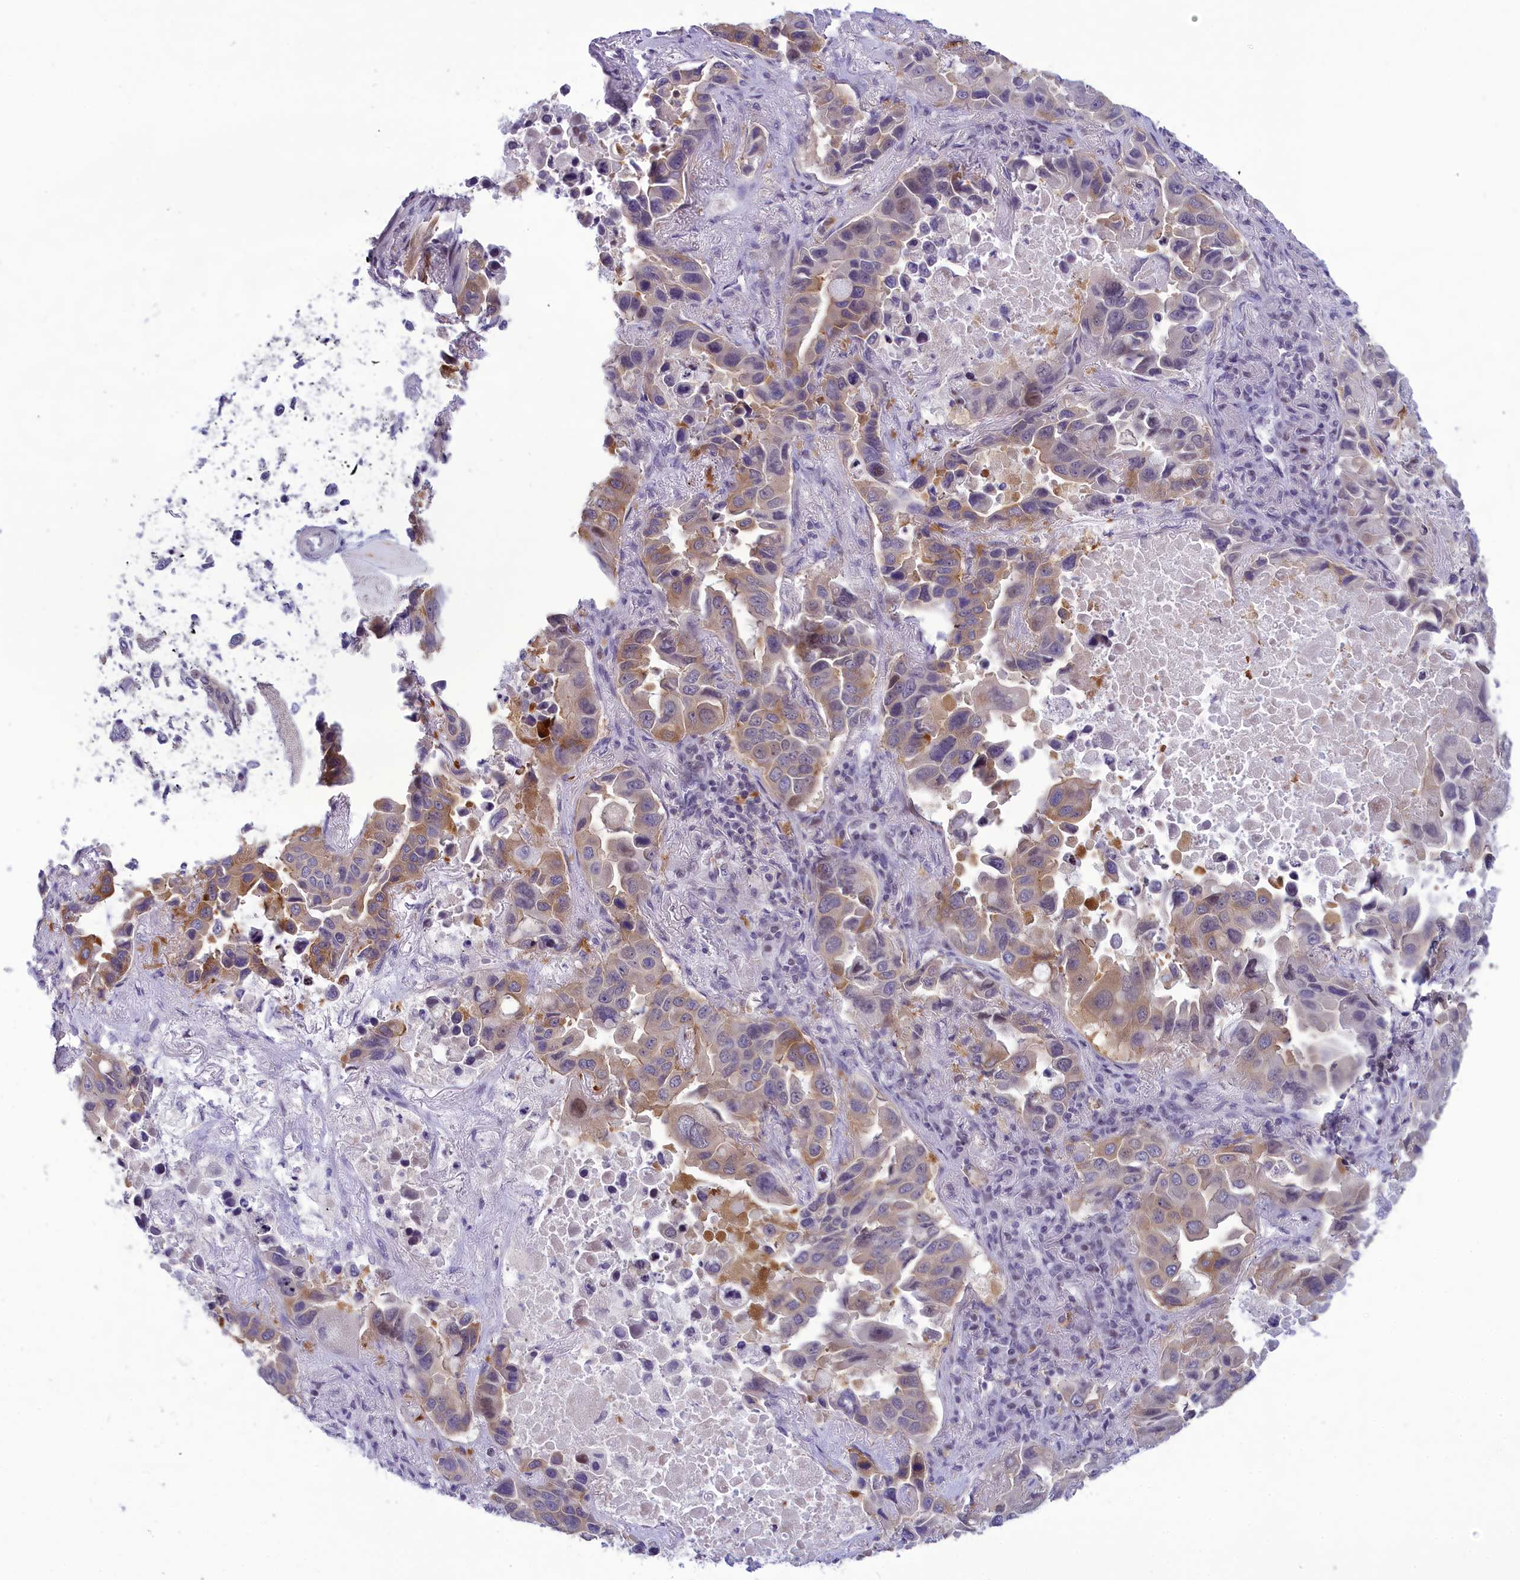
{"staining": {"intensity": "moderate", "quantity": "25%-75%", "location": "cytoplasmic/membranous"}, "tissue": "lung cancer", "cell_type": "Tumor cells", "image_type": "cancer", "snomed": [{"axis": "morphology", "description": "Adenocarcinoma, NOS"}, {"axis": "topography", "description": "Lung"}], "caption": "The image reveals staining of lung cancer (adenocarcinoma), revealing moderate cytoplasmic/membranous protein positivity (brown color) within tumor cells. (Brightfield microscopy of DAB IHC at high magnification).", "gene": "CORO2A", "patient": {"sex": "male", "age": 64}}